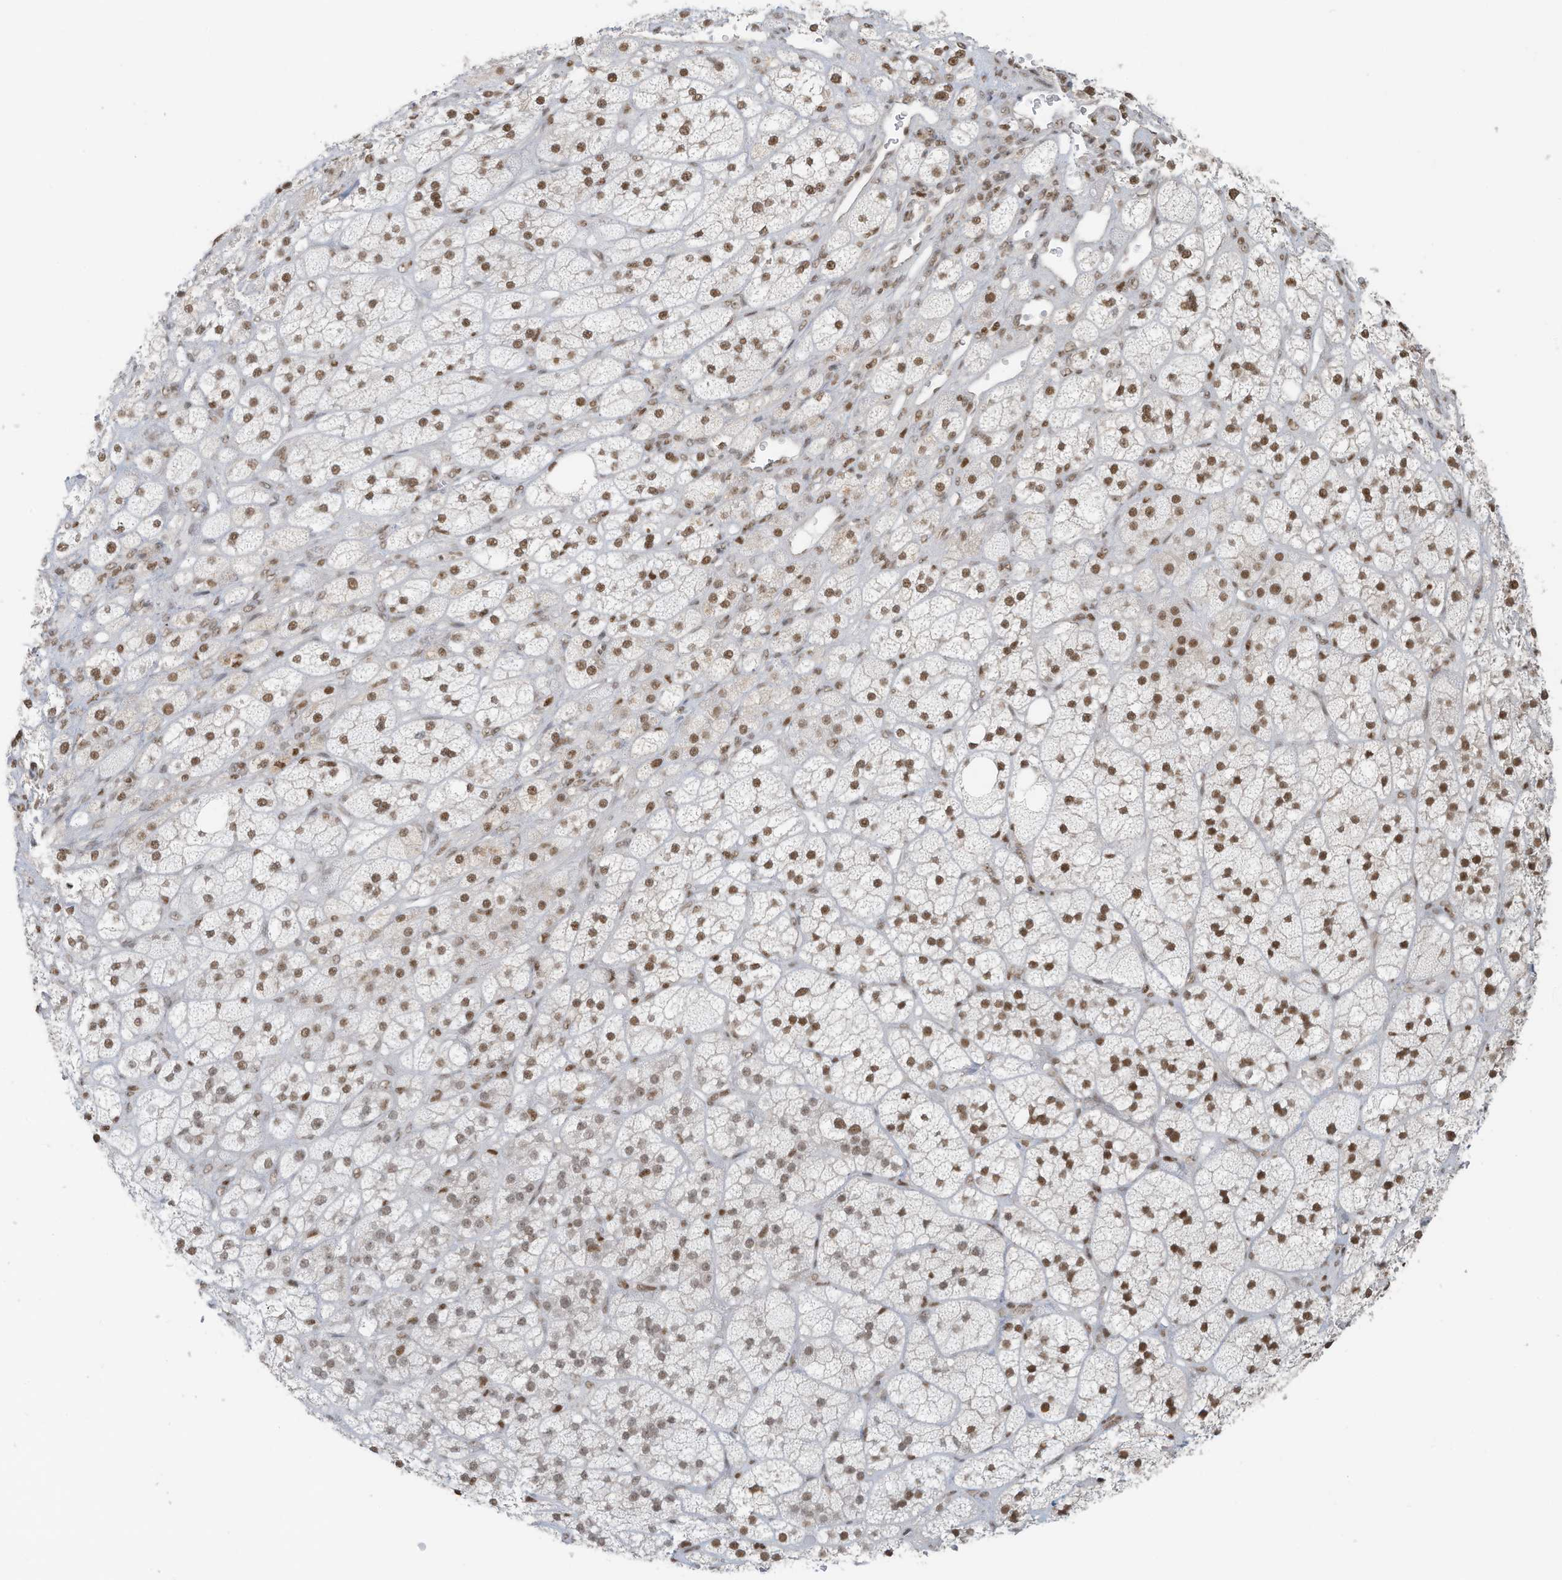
{"staining": {"intensity": "strong", "quantity": ">75%", "location": "nuclear"}, "tissue": "adrenal gland", "cell_type": "Glandular cells", "image_type": "normal", "snomed": [{"axis": "morphology", "description": "Normal tissue, NOS"}, {"axis": "topography", "description": "Adrenal gland"}], "caption": "Adrenal gland stained with immunohistochemistry (IHC) reveals strong nuclear staining in about >75% of glandular cells.", "gene": "DBR1", "patient": {"sex": "male", "age": 61}}